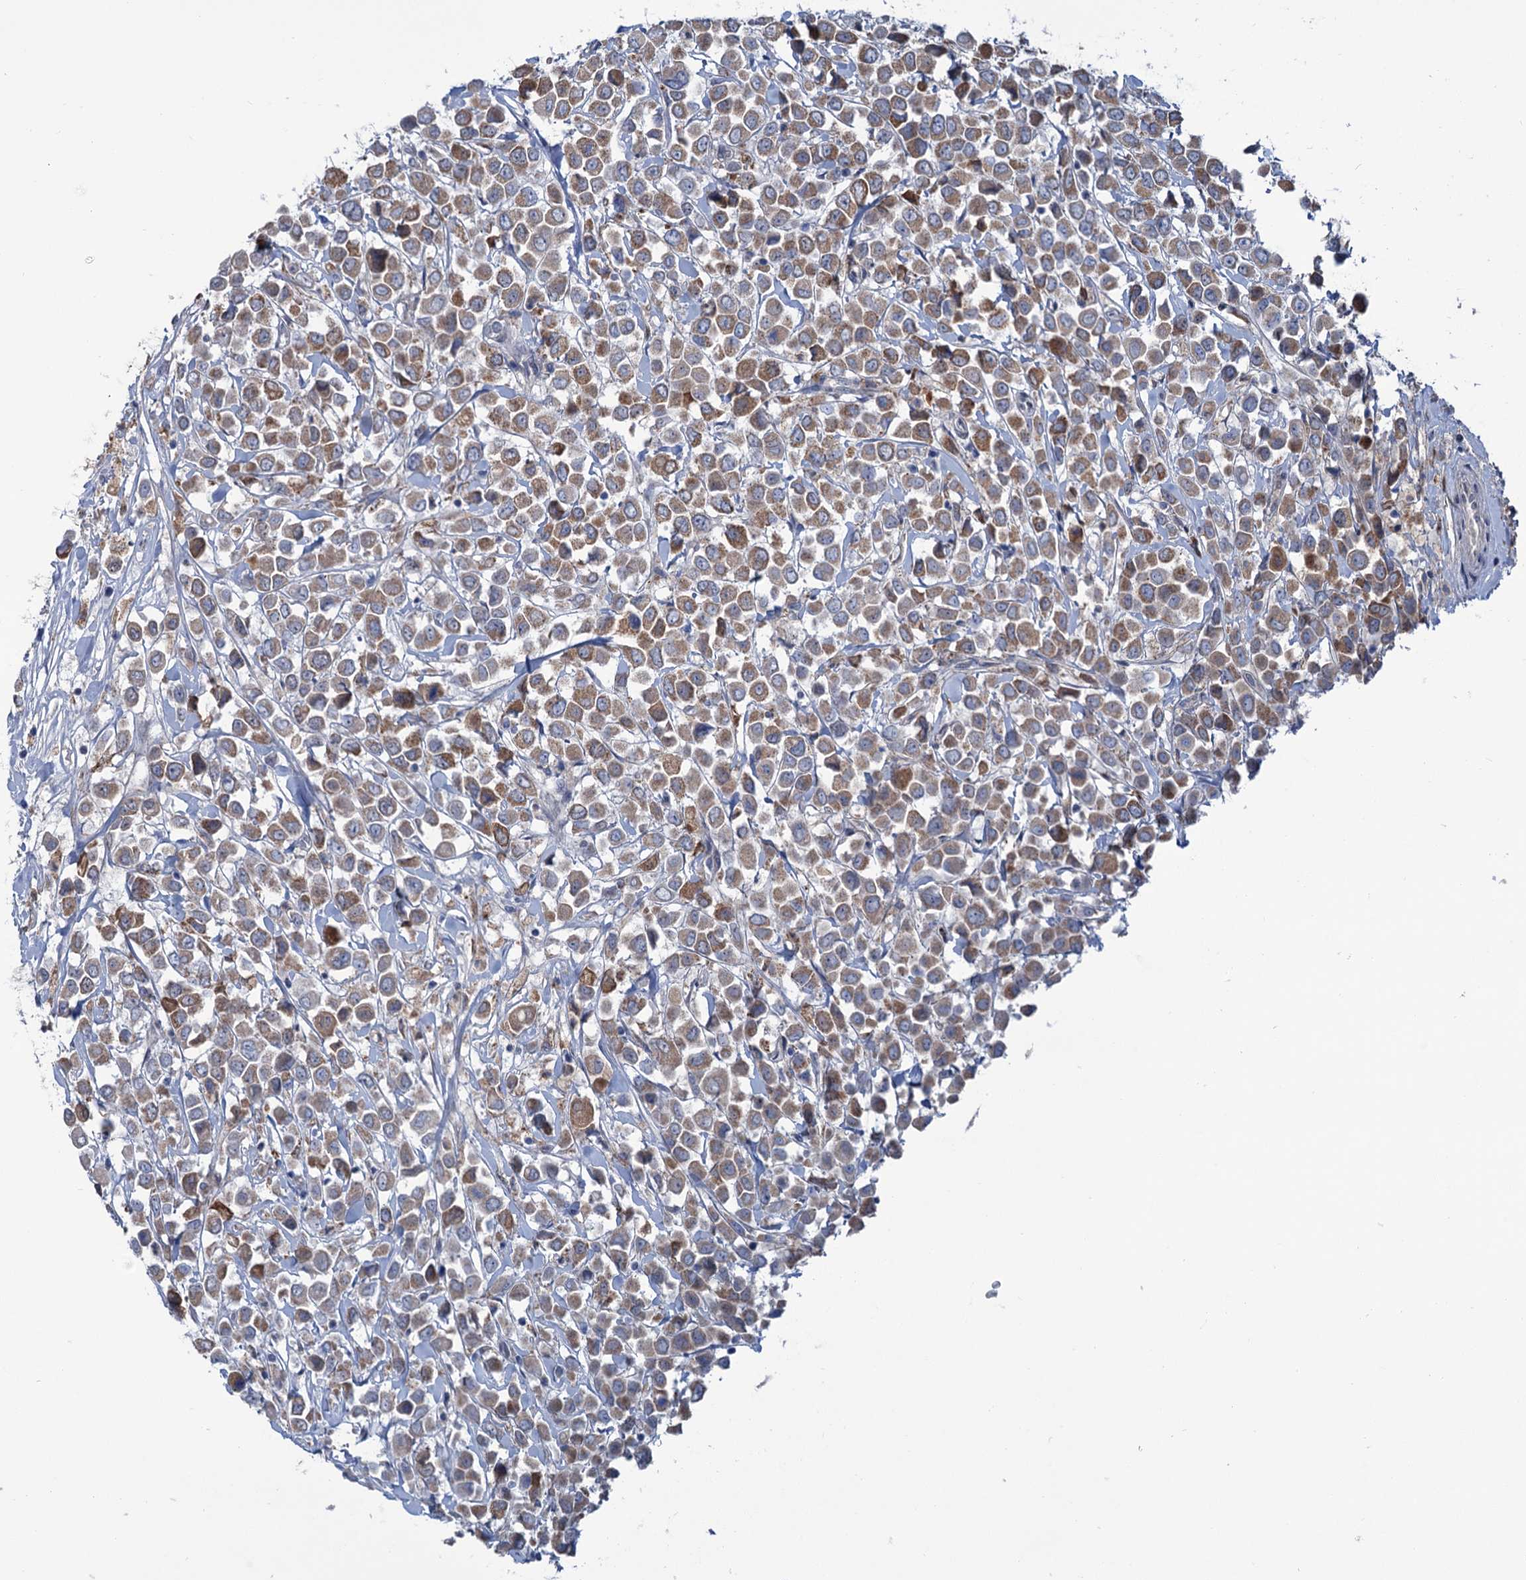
{"staining": {"intensity": "moderate", "quantity": ">75%", "location": "cytoplasmic/membranous"}, "tissue": "breast cancer", "cell_type": "Tumor cells", "image_type": "cancer", "snomed": [{"axis": "morphology", "description": "Duct carcinoma"}, {"axis": "topography", "description": "Breast"}], "caption": "The immunohistochemical stain highlights moderate cytoplasmic/membranous positivity in tumor cells of breast cancer (invasive ductal carcinoma) tissue. The staining was performed using DAB, with brown indicating positive protein expression. Nuclei are stained blue with hematoxylin.", "gene": "LPIN1", "patient": {"sex": "female", "age": 61}}